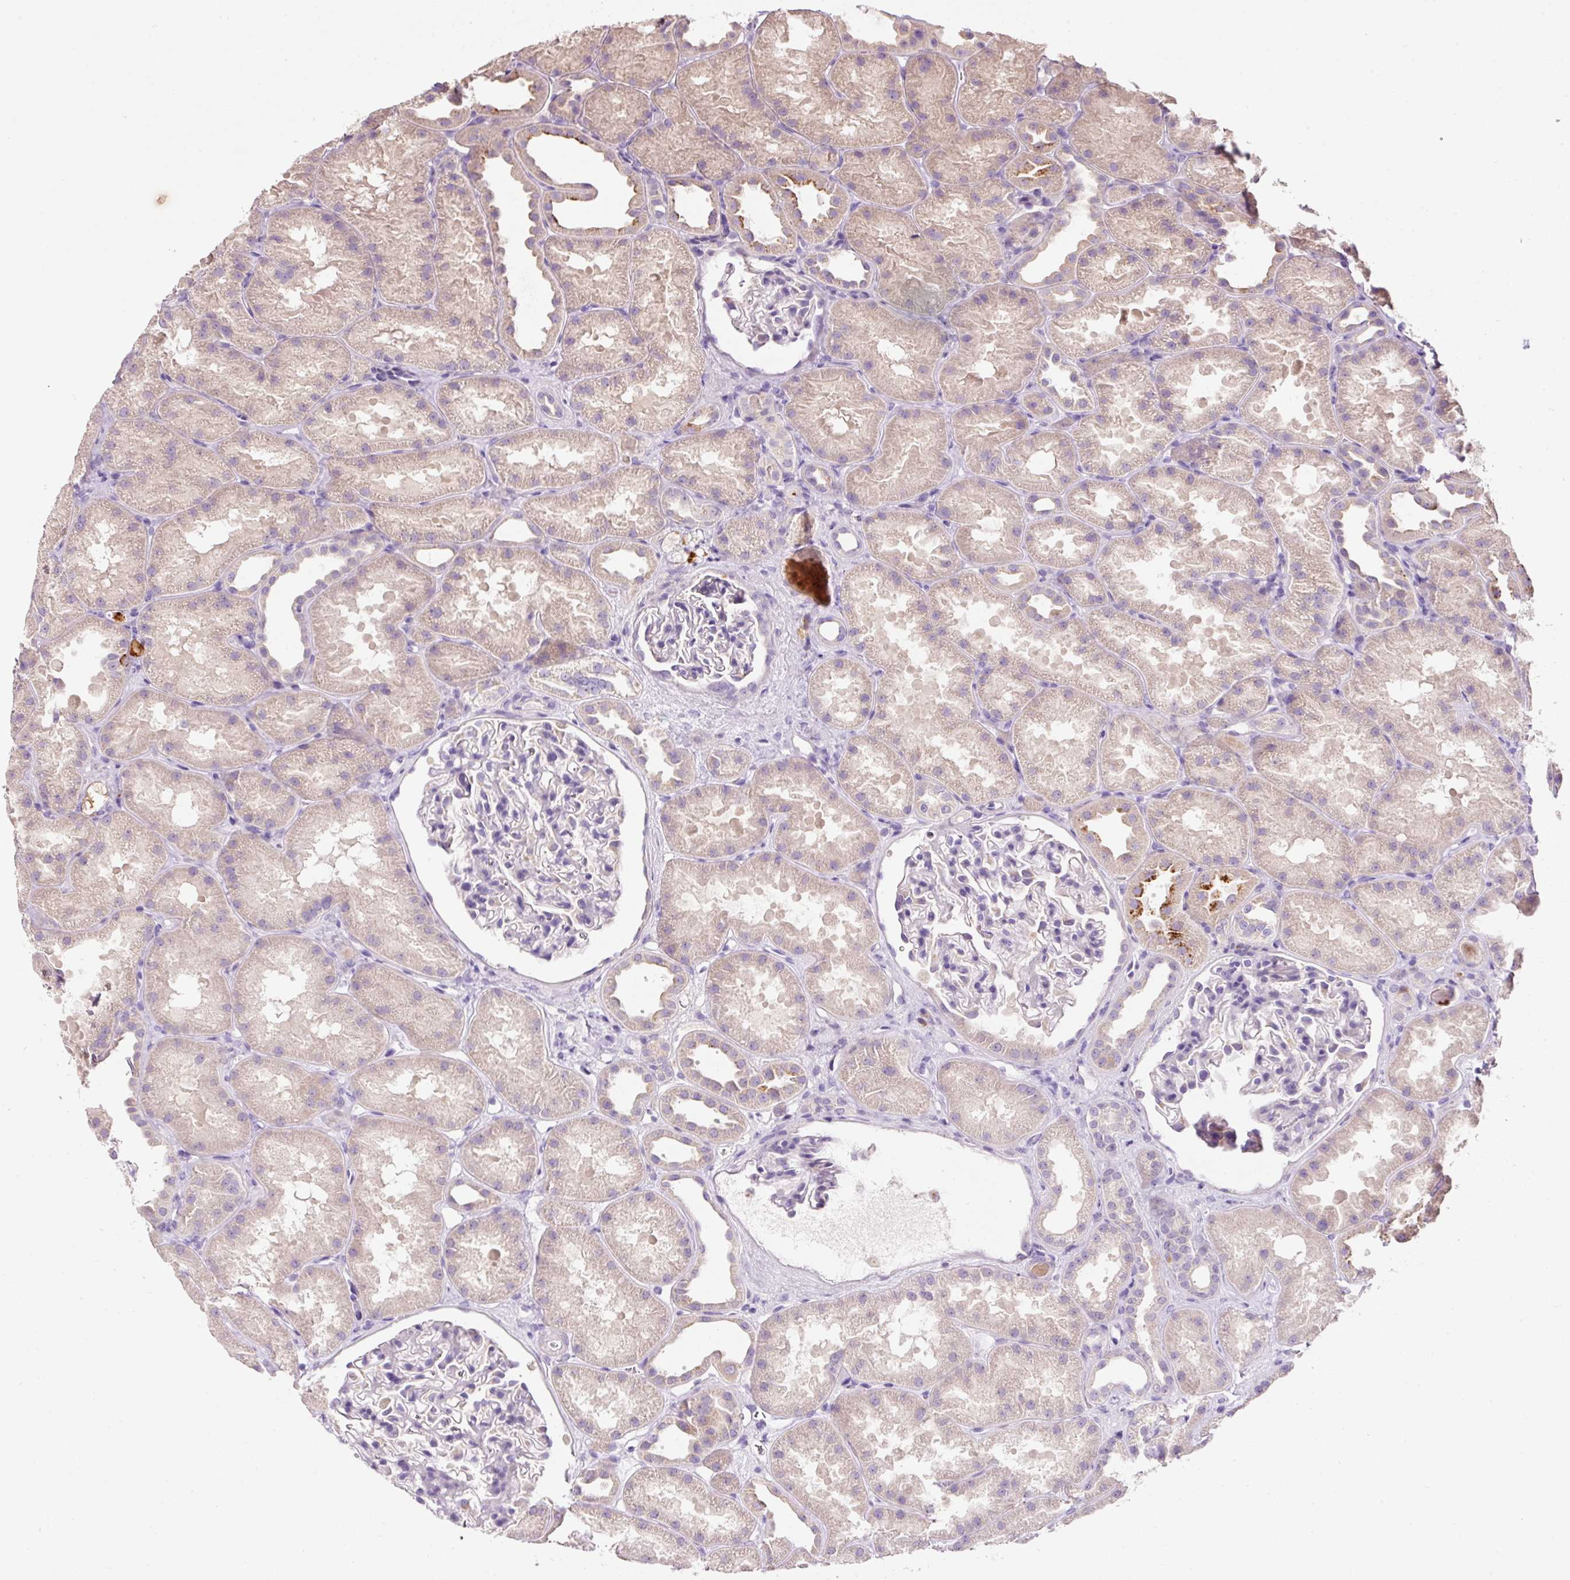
{"staining": {"intensity": "negative", "quantity": "none", "location": "none"}, "tissue": "kidney", "cell_type": "Cells in glomeruli", "image_type": "normal", "snomed": [{"axis": "morphology", "description": "Normal tissue, NOS"}, {"axis": "topography", "description": "Kidney"}], "caption": "Human kidney stained for a protein using IHC shows no staining in cells in glomeruli.", "gene": "TENT5C", "patient": {"sex": "male", "age": 61}}